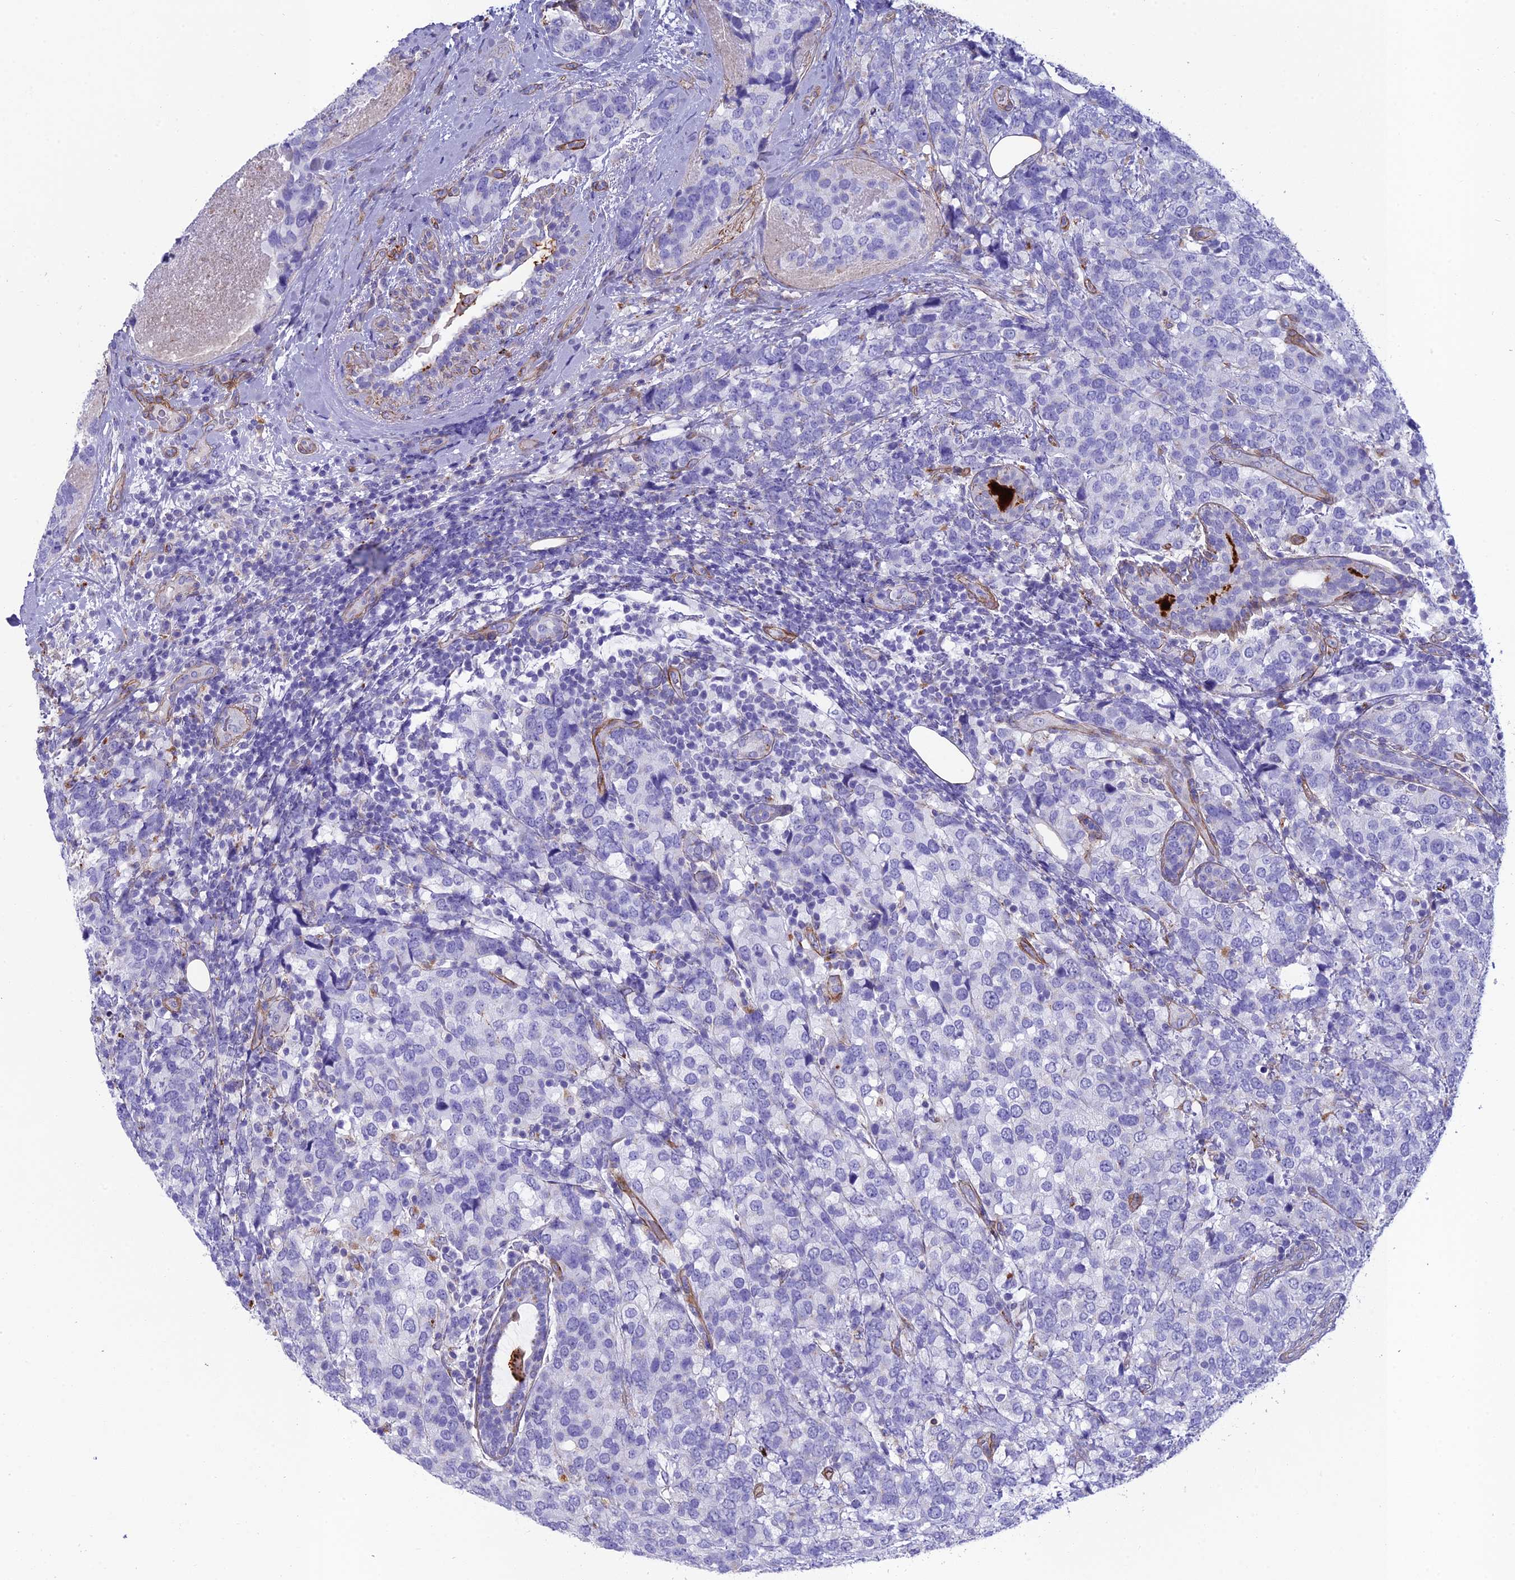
{"staining": {"intensity": "negative", "quantity": "none", "location": "none"}, "tissue": "breast cancer", "cell_type": "Tumor cells", "image_type": "cancer", "snomed": [{"axis": "morphology", "description": "Lobular carcinoma"}, {"axis": "topography", "description": "Breast"}], "caption": "There is no significant expression in tumor cells of breast cancer.", "gene": "TNS1", "patient": {"sex": "female", "age": 59}}